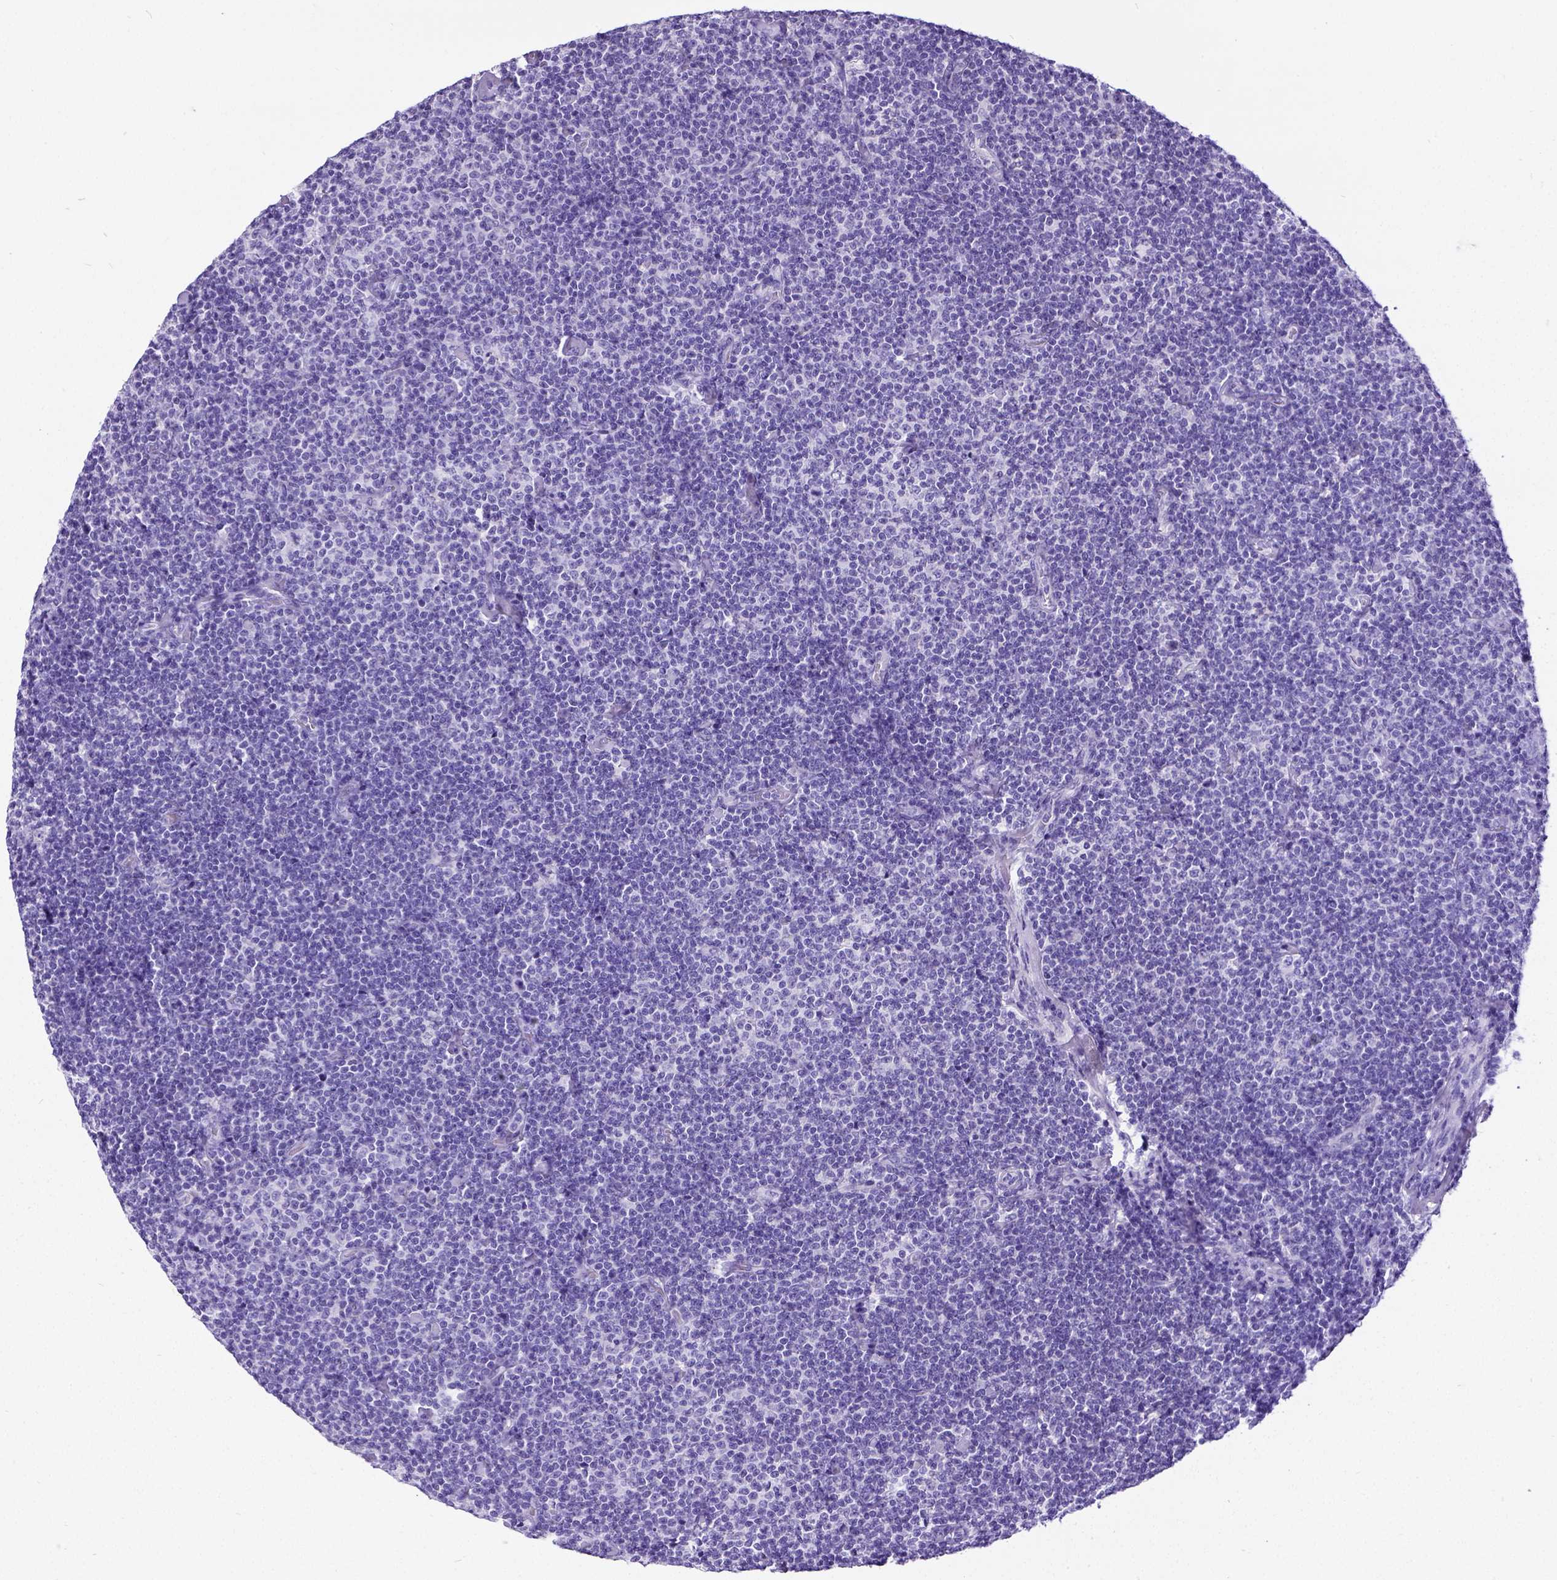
{"staining": {"intensity": "negative", "quantity": "none", "location": "none"}, "tissue": "lymphoma", "cell_type": "Tumor cells", "image_type": "cancer", "snomed": [{"axis": "morphology", "description": "Malignant lymphoma, non-Hodgkin's type, Low grade"}, {"axis": "topography", "description": "Lymph node"}], "caption": "Human lymphoma stained for a protein using IHC shows no expression in tumor cells.", "gene": "SATB2", "patient": {"sex": "male", "age": 81}}